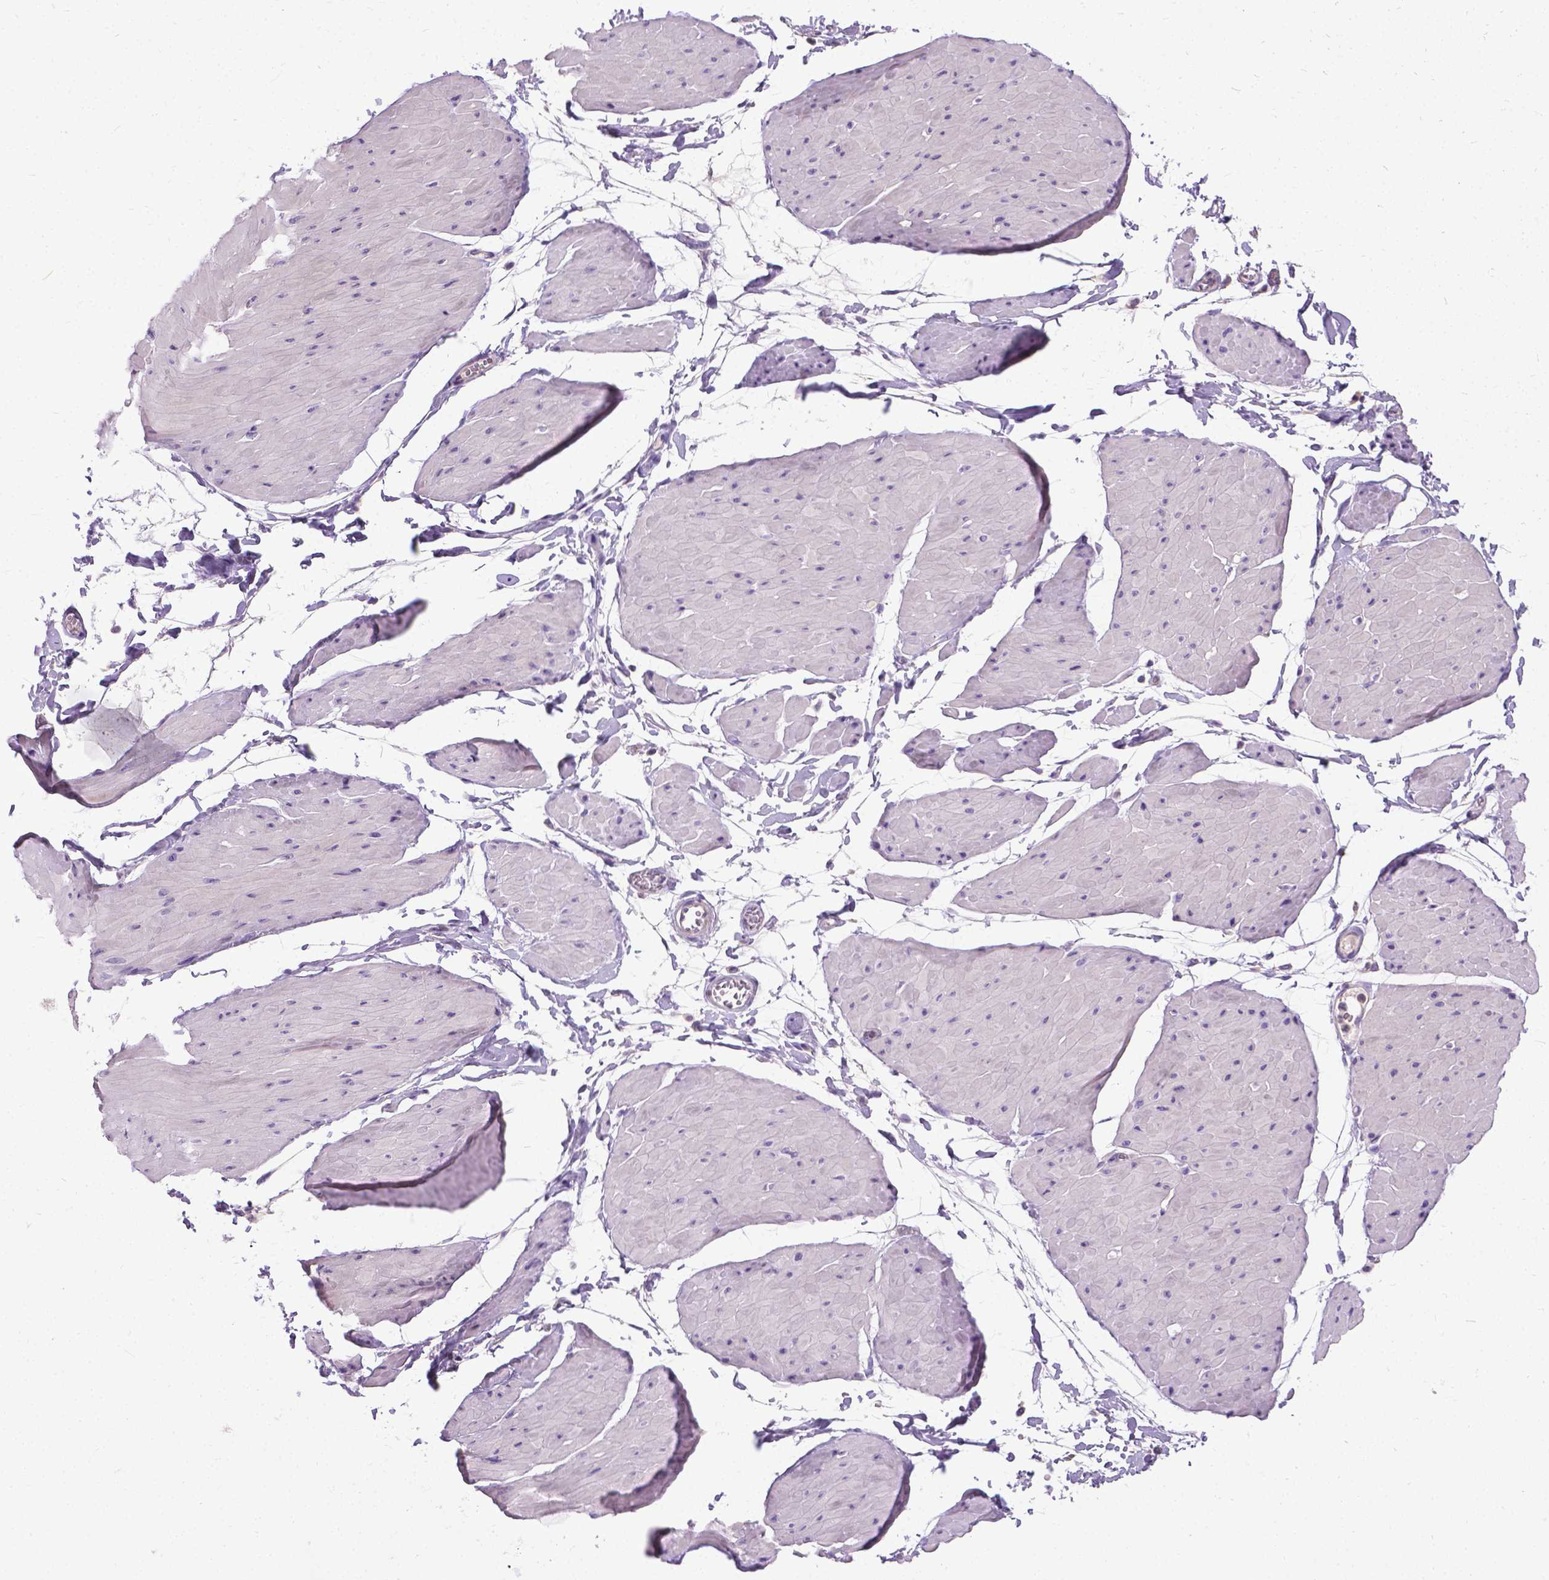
{"staining": {"intensity": "negative", "quantity": "none", "location": "none"}, "tissue": "soft tissue", "cell_type": "Fibroblasts", "image_type": "normal", "snomed": [{"axis": "morphology", "description": "Normal tissue, NOS"}, {"axis": "topography", "description": "Smooth muscle"}, {"axis": "topography", "description": "Peripheral nerve tissue"}], "caption": "Immunohistochemistry (IHC) histopathology image of normal soft tissue: human soft tissue stained with DAB (3,3'-diaminobenzidine) exhibits no significant protein positivity in fibroblasts.", "gene": "JAK3", "patient": {"sex": "male", "age": 58}}